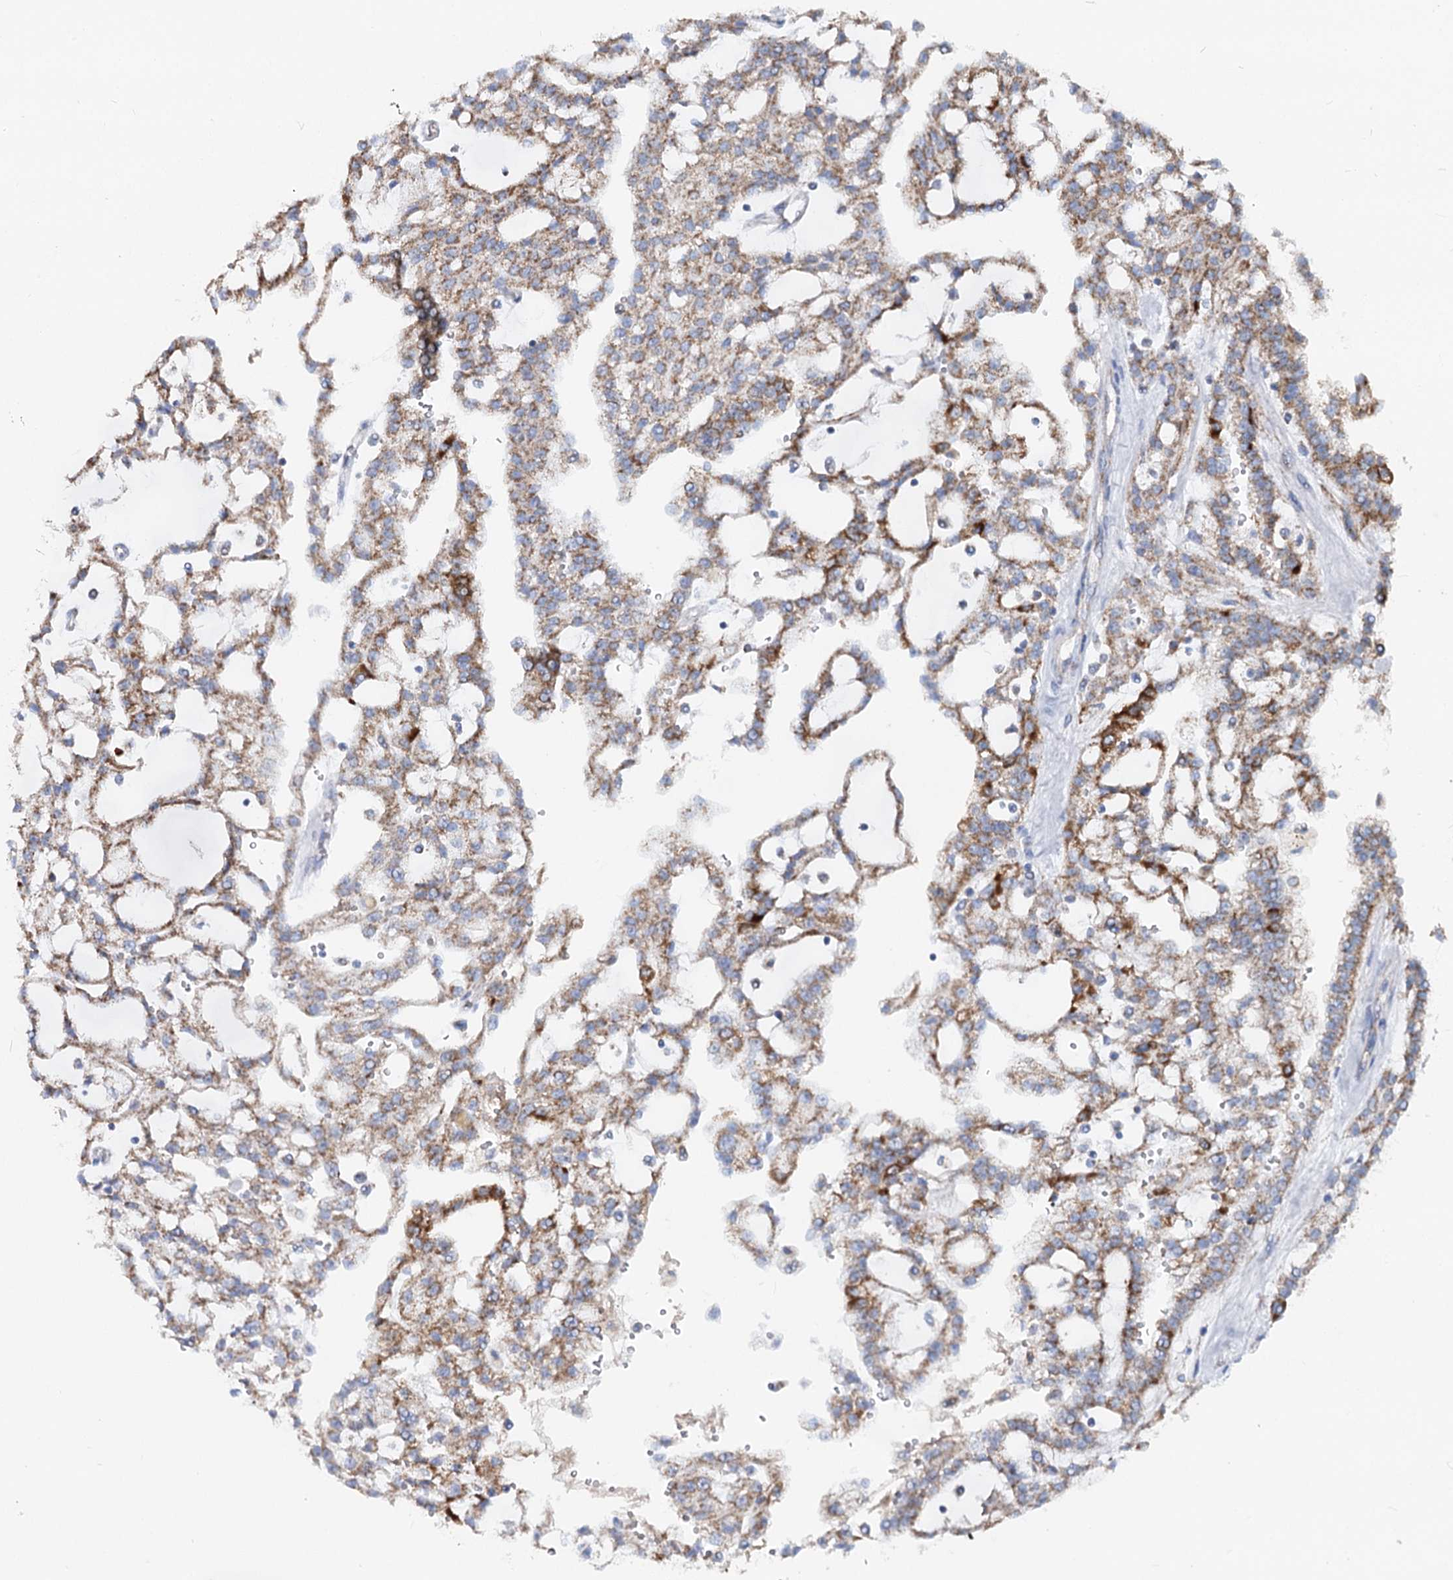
{"staining": {"intensity": "moderate", "quantity": ">75%", "location": "cytoplasmic/membranous"}, "tissue": "renal cancer", "cell_type": "Tumor cells", "image_type": "cancer", "snomed": [{"axis": "morphology", "description": "Adenocarcinoma, NOS"}, {"axis": "topography", "description": "Kidney"}], "caption": "There is medium levels of moderate cytoplasmic/membranous staining in tumor cells of adenocarcinoma (renal), as demonstrated by immunohistochemical staining (brown color).", "gene": "MCCC2", "patient": {"sex": "male", "age": 63}}